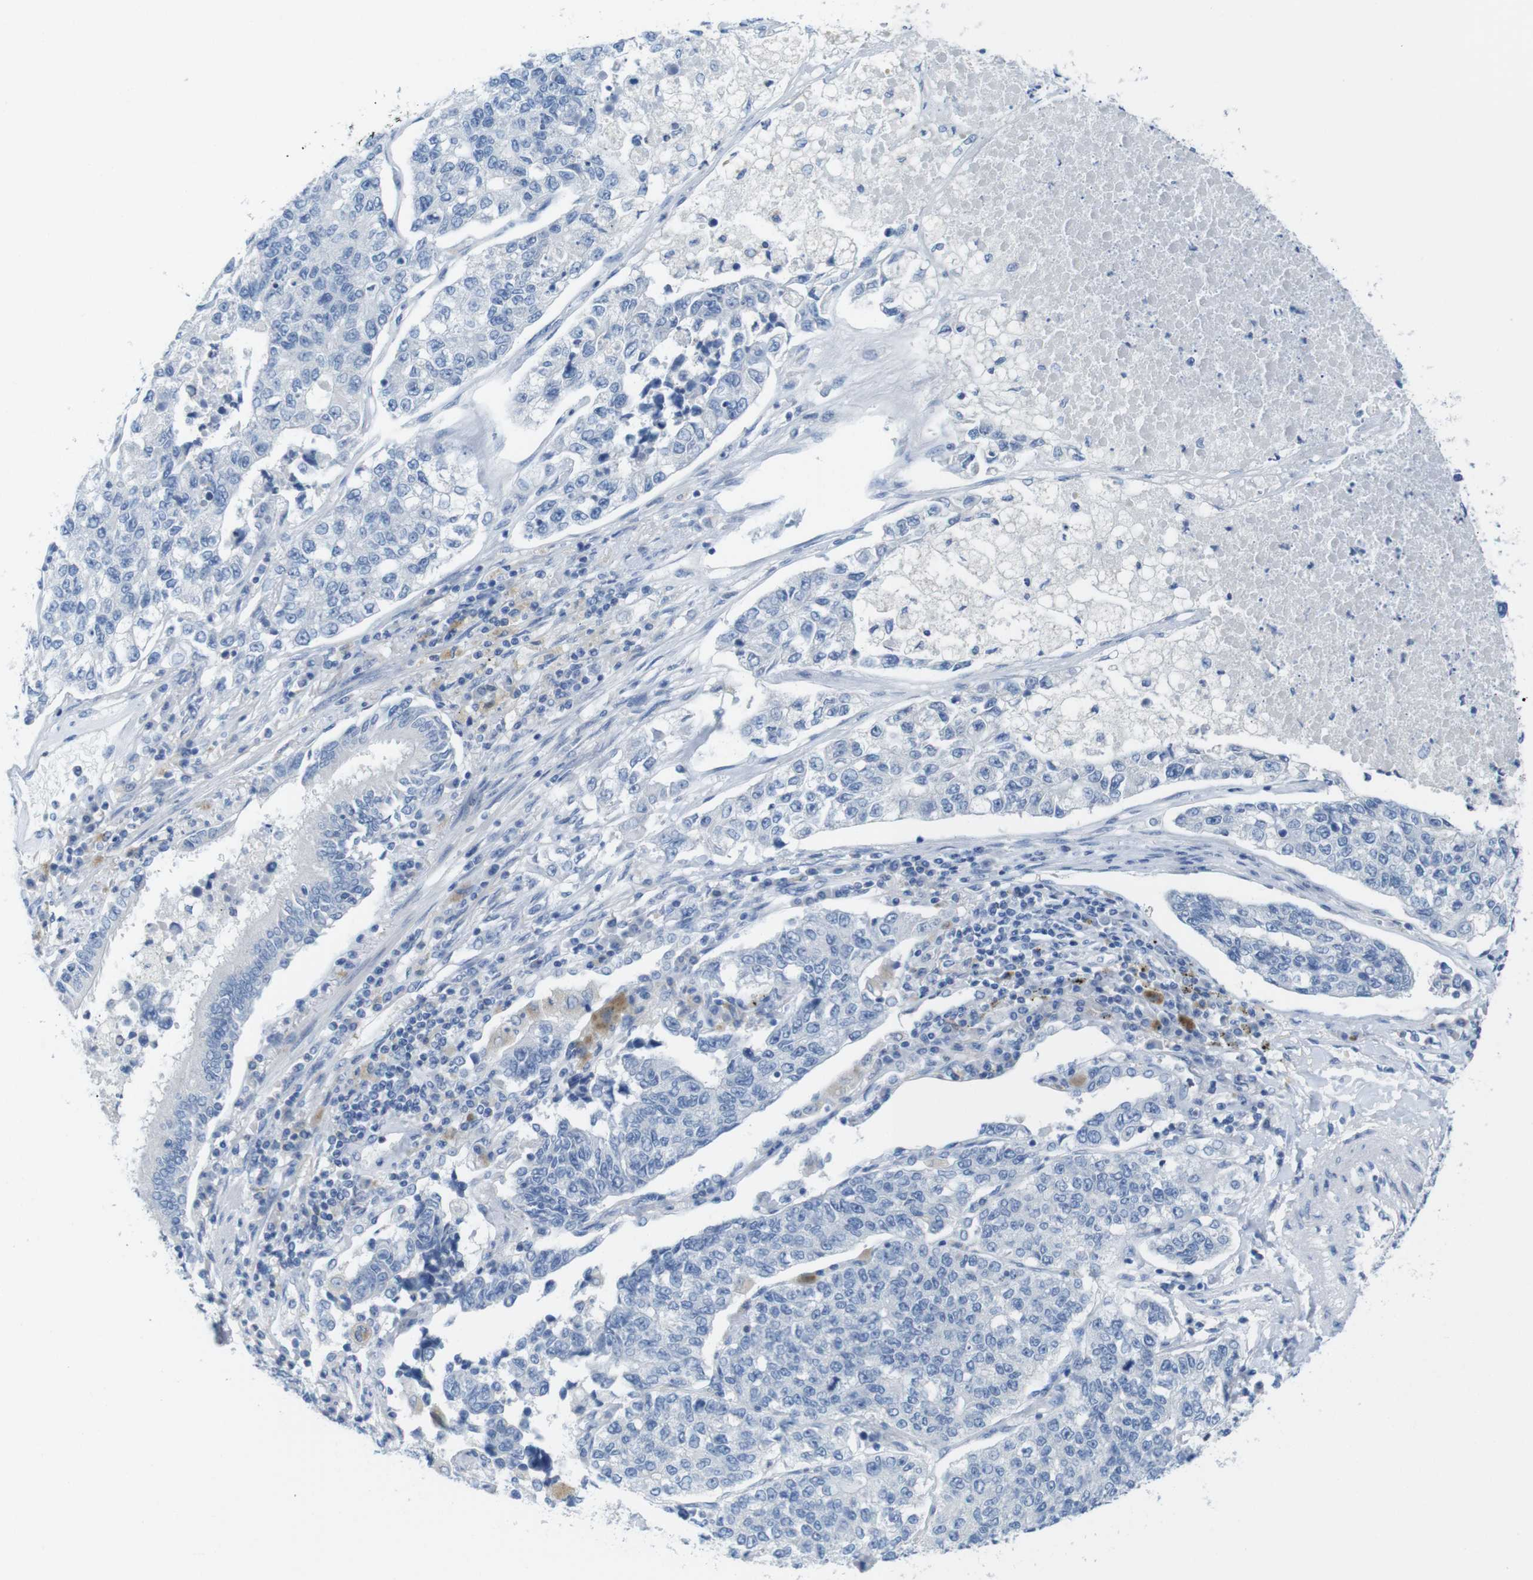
{"staining": {"intensity": "negative", "quantity": "none", "location": "none"}, "tissue": "lung cancer", "cell_type": "Tumor cells", "image_type": "cancer", "snomed": [{"axis": "morphology", "description": "Adenocarcinoma, NOS"}, {"axis": "topography", "description": "Lung"}], "caption": "DAB immunohistochemical staining of human lung cancer (adenocarcinoma) exhibits no significant positivity in tumor cells.", "gene": "CD5", "patient": {"sex": "male", "age": 49}}